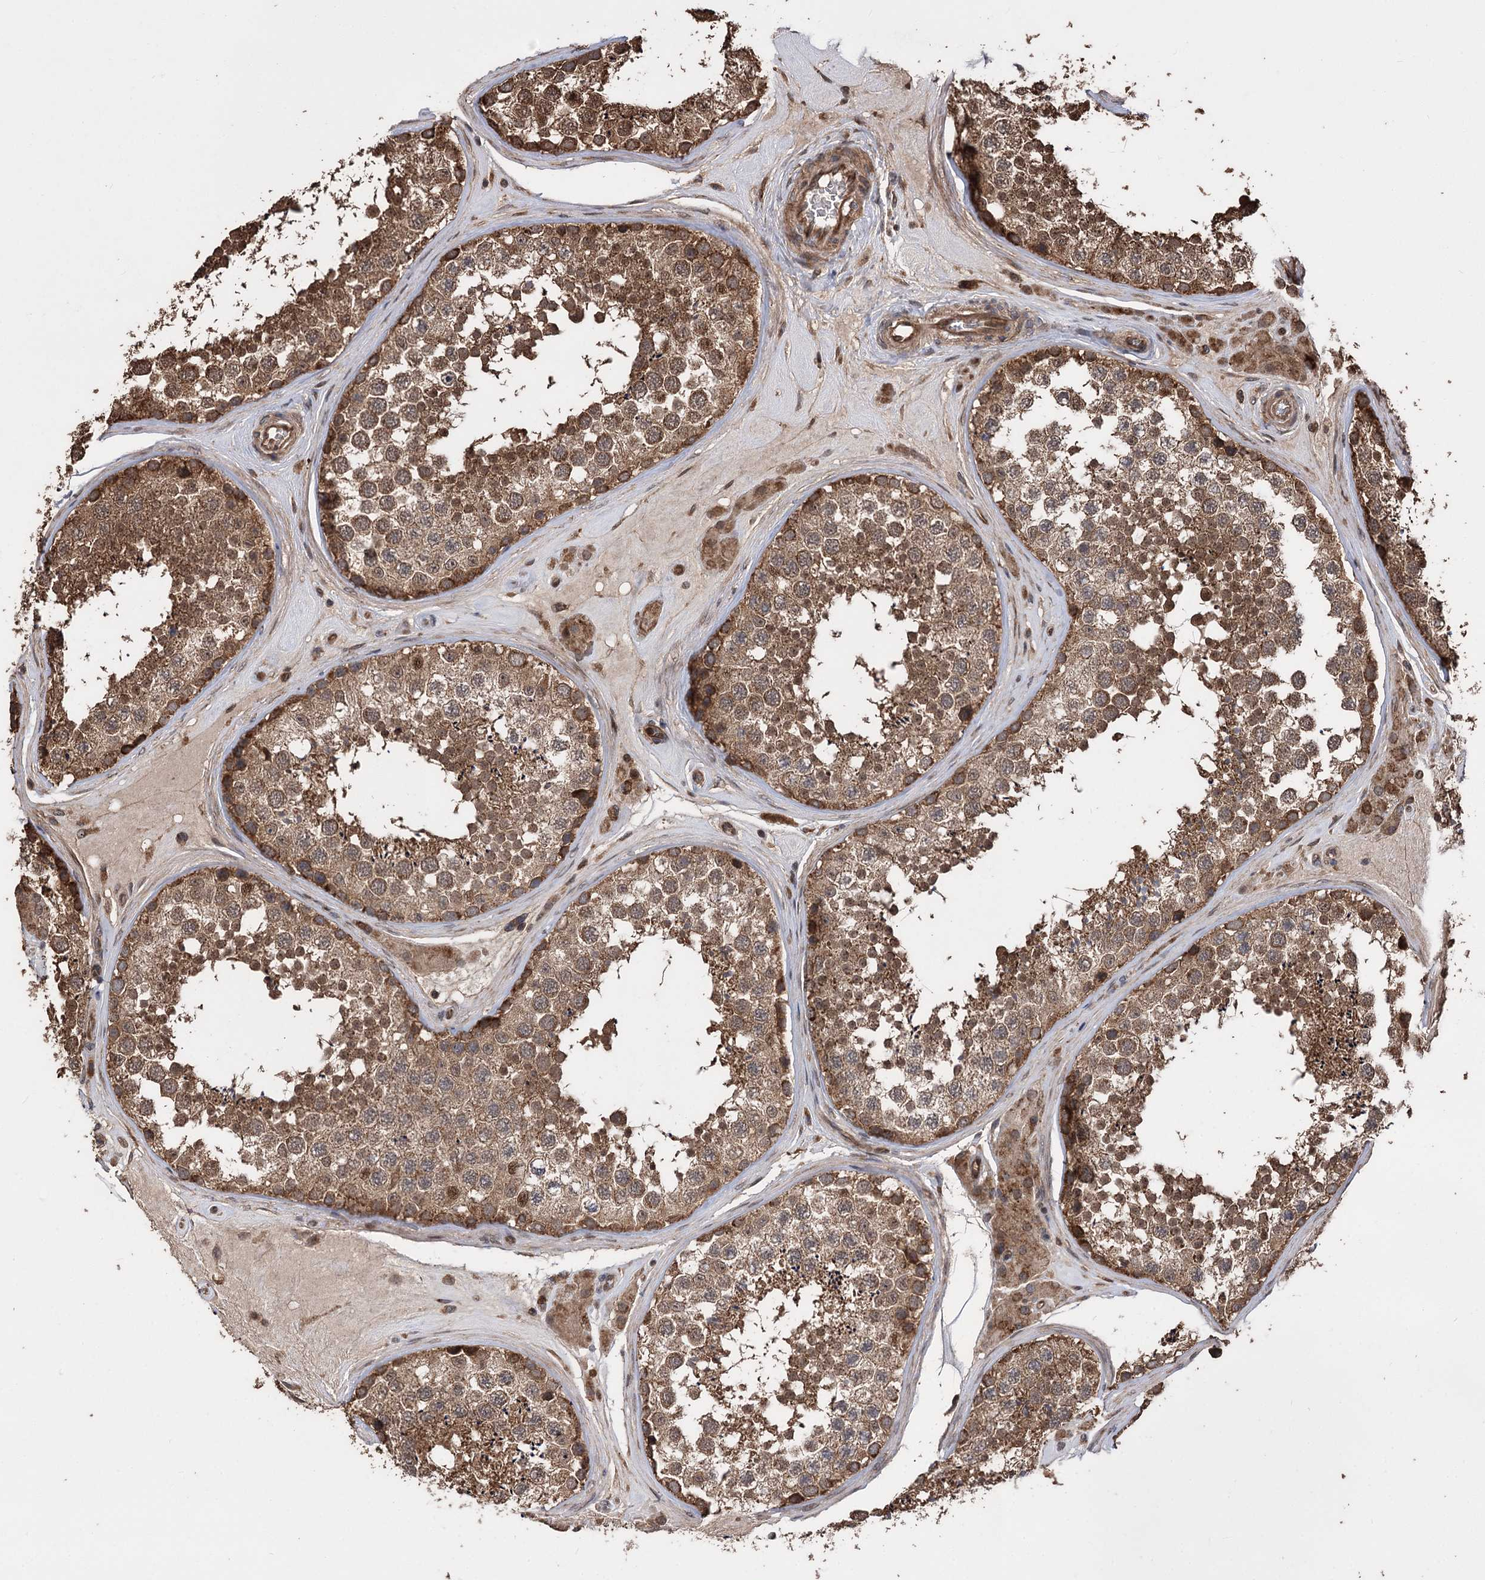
{"staining": {"intensity": "strong", "quantity": ">75%", "location": "cytoplasmic/membranous"}, "tissue": "testis", "cell_type": "Cells in seminiferous ducts", "image_type": "normal", "snomed": [{"axis": "morphology", "description": "Normal tissue, NOS"}, {"axis": "topography", "description": "Testis"}], "caption": "High-magnification brightfield microscopy of benign testis stained with DAB (3,3'-diaminobenzidine) (brown) and counterstained with hematoxylin (blue). cells in seminiferous ducts exhibit strong cytoplasmic/membranous positivity is seen in approximately>75% of cells. Nuclei are stained in blue.", "gene": "RASSF3", "patient": {"sex": "male", "age": 46}}